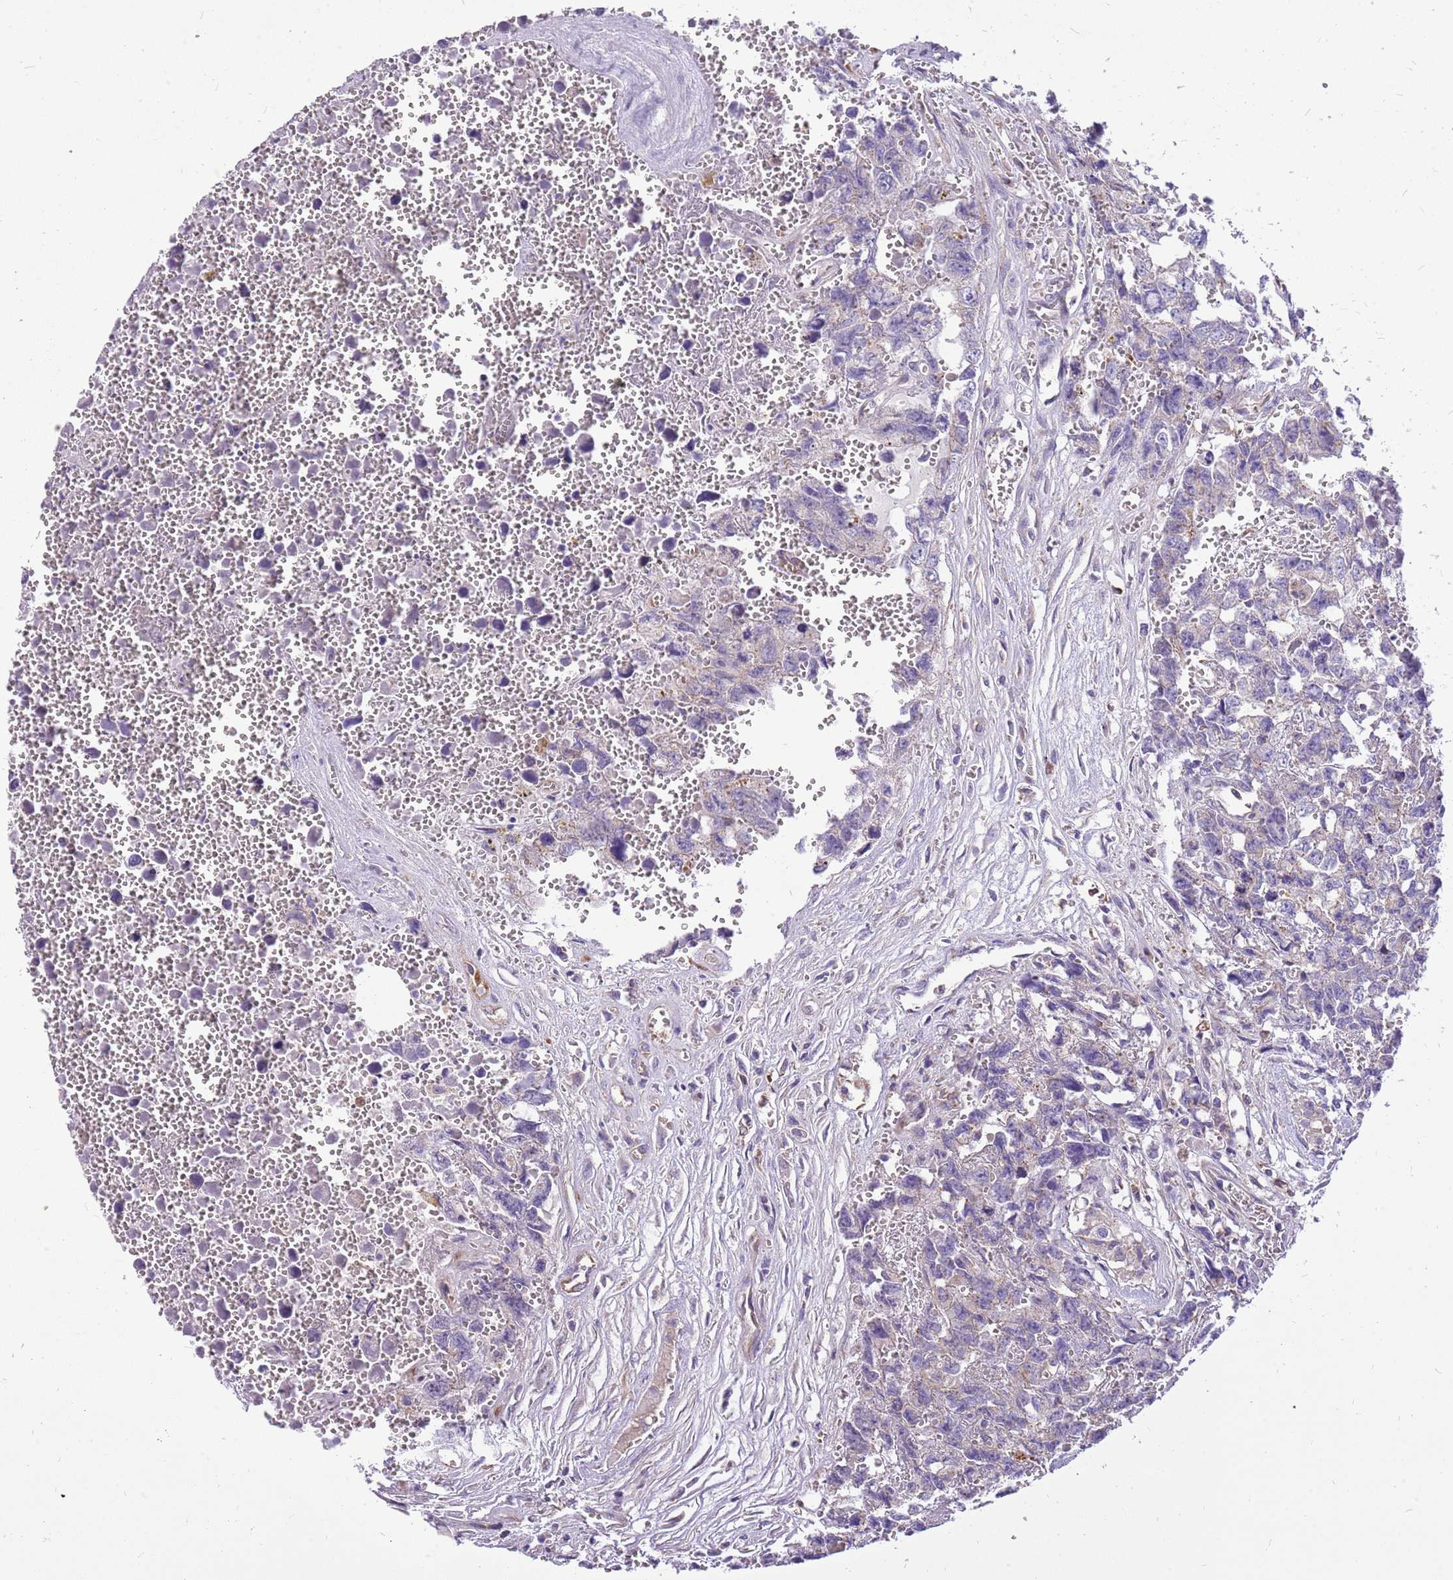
{"staining": {"intensity": "negative", "quantity": "none", "location": "none"}, "tissue": "testis cancer", "cell_type": "Tumor cells", "image_type": "cancer", "snomed": [{"axis": "morphology", "description": "Carcinoma, Embryonal, NOS"}, {"axis": "topography", "description": "Testis"}], "caption": "High power microscopy photomicrograph of an immunohistochemistry histopathology image of testis cancer, revealing no significant staining in tumor cells. The staining was performed using DAB (3,3'-diaminobenzidine) to visualize the protein expression in brown, while the nuclei were stained in blue with hematoxylin (Magnification: 20x).", "gene": "WDR90", "patient": {"sex": "male", "age": 31}}